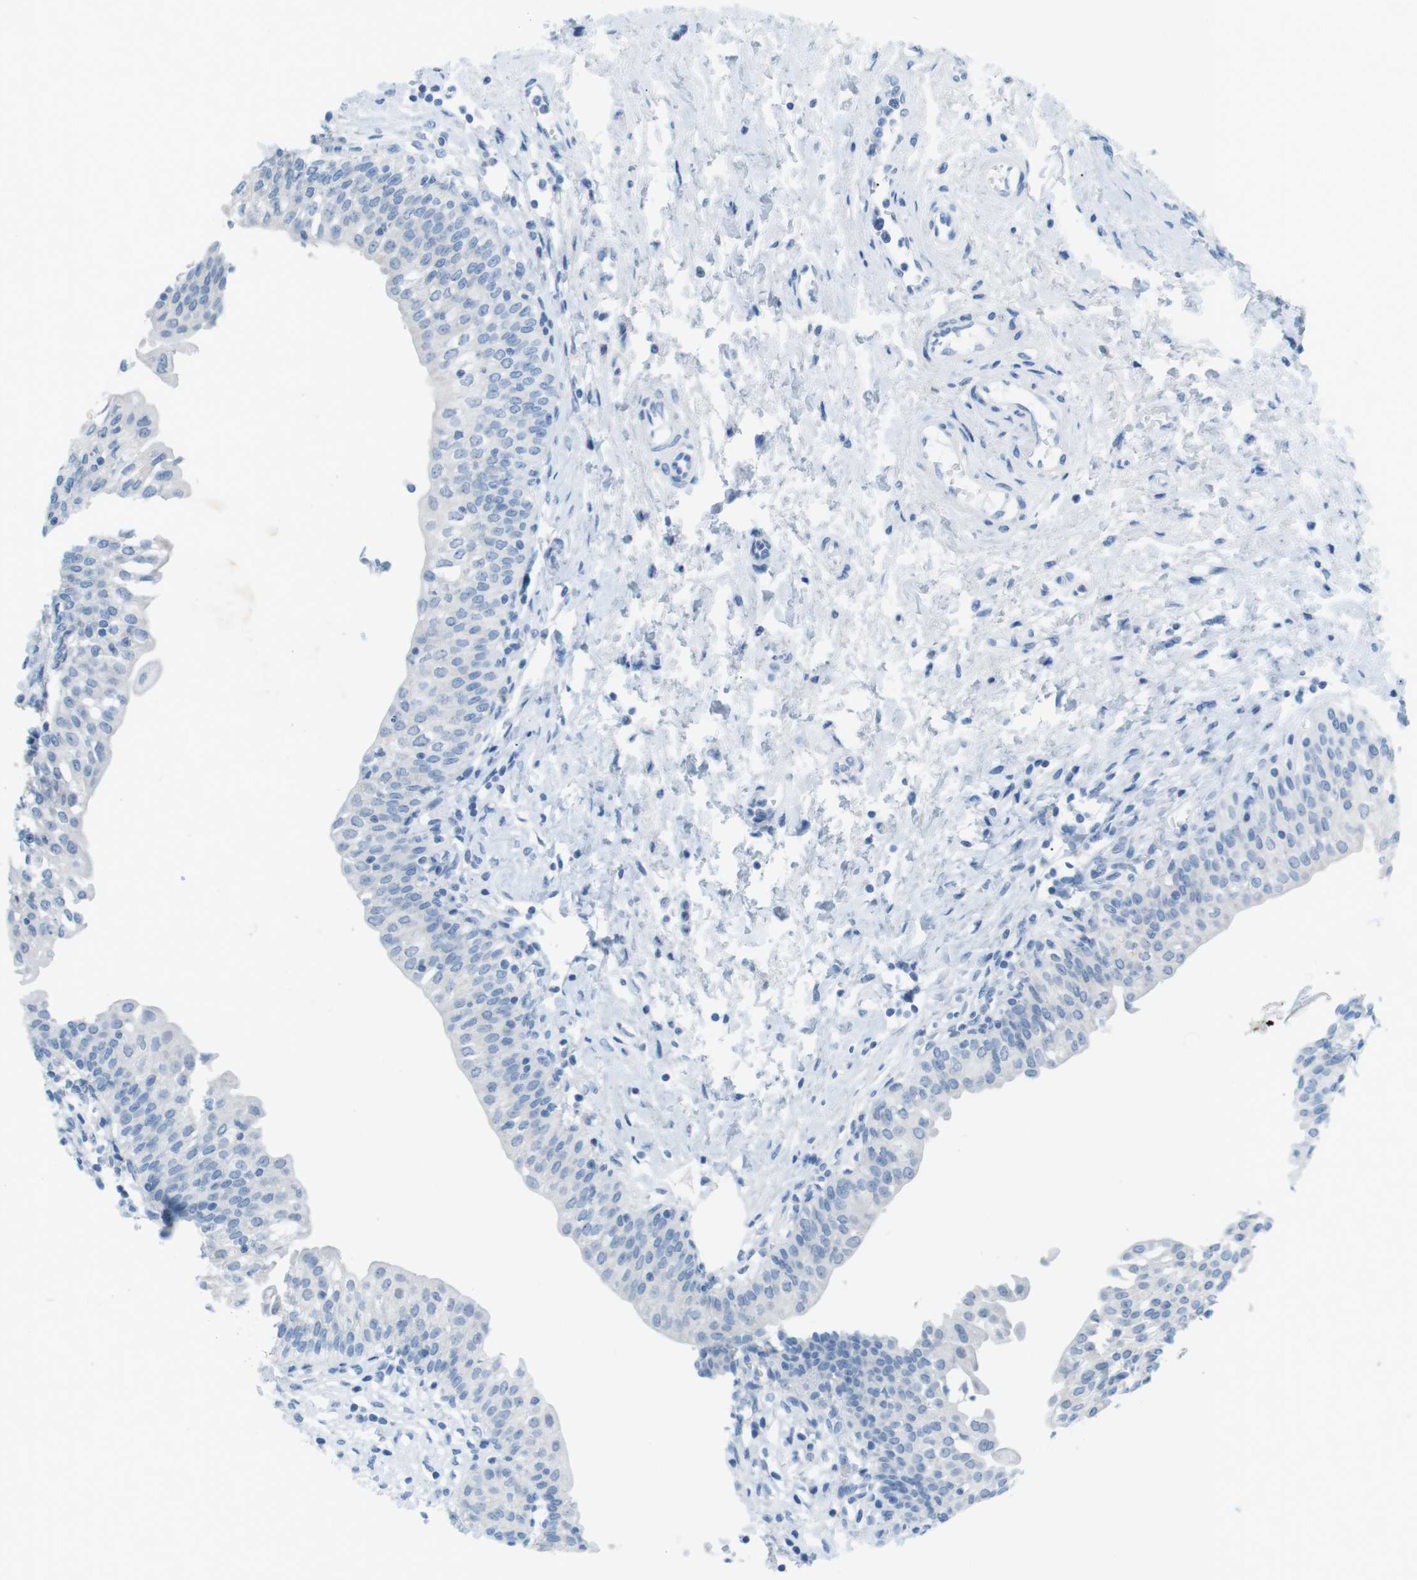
{"staining": {"intensity": "negative", "quantity": "none", "location": "none"}, "tissue": "urinary bladder", "cell_type": "Urothelial cells", "image_type": "normal", "snomed": [{"axis": "morphology", "description": "Normal tissue, NOS"}, {"axis": "topography", "description": "Urinary bladder"}], "caption": "Immunohistochemical staining of unremarkable urinary bladder displays no significant staining in urothelial cells.", "gene": "SALL4", "patient": {"sex": "male", "age": 55}}